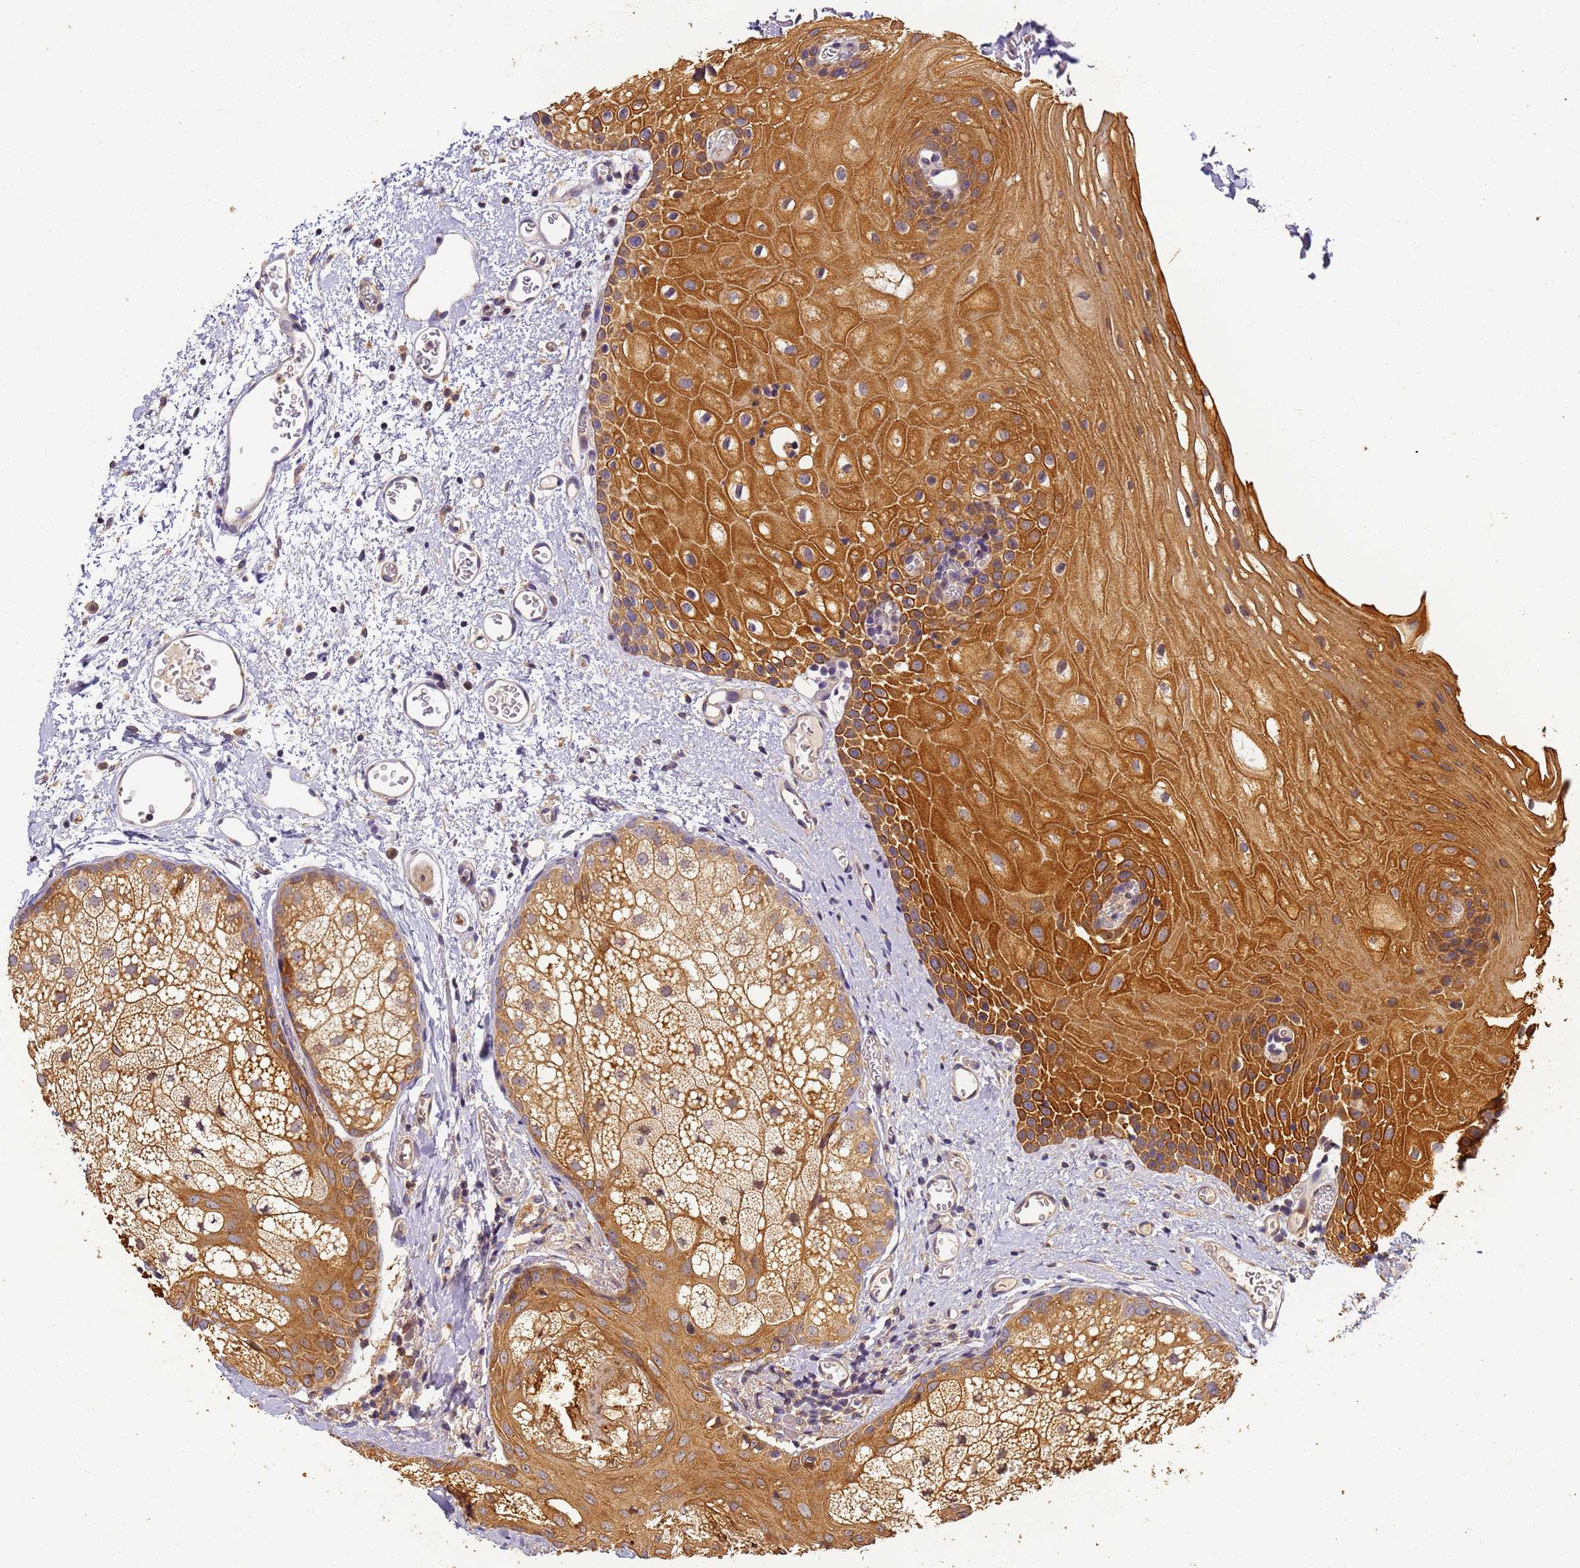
{"staining": {"intensity": "strong", "quantity": ">75%", "location": "cytoplasmic/membranous"}, "tissue": "oral mucosa", "cell_type": "Squamous epithelial cells", "image_type": "normal", "snomed": [{"axis": "morphology", "description": "Normal tissue, NOS"}, {"axis": "morphology", "description": "Squamous cell carcinoma, NOS"}, {"axis": "topography", "description": "Oral tissue"}, {"axis": "topography", "description": "Head-Neck"}], "caption": "Unremarkable oral mucosa shows strong cytoplasmic/membranous expression in about >75% of squamous epithelial cells The protein is shown in brown color, while the nuclei are stained blue..", "gene": "TIGAR", "patient": {"sex": "female", "age": 70}}